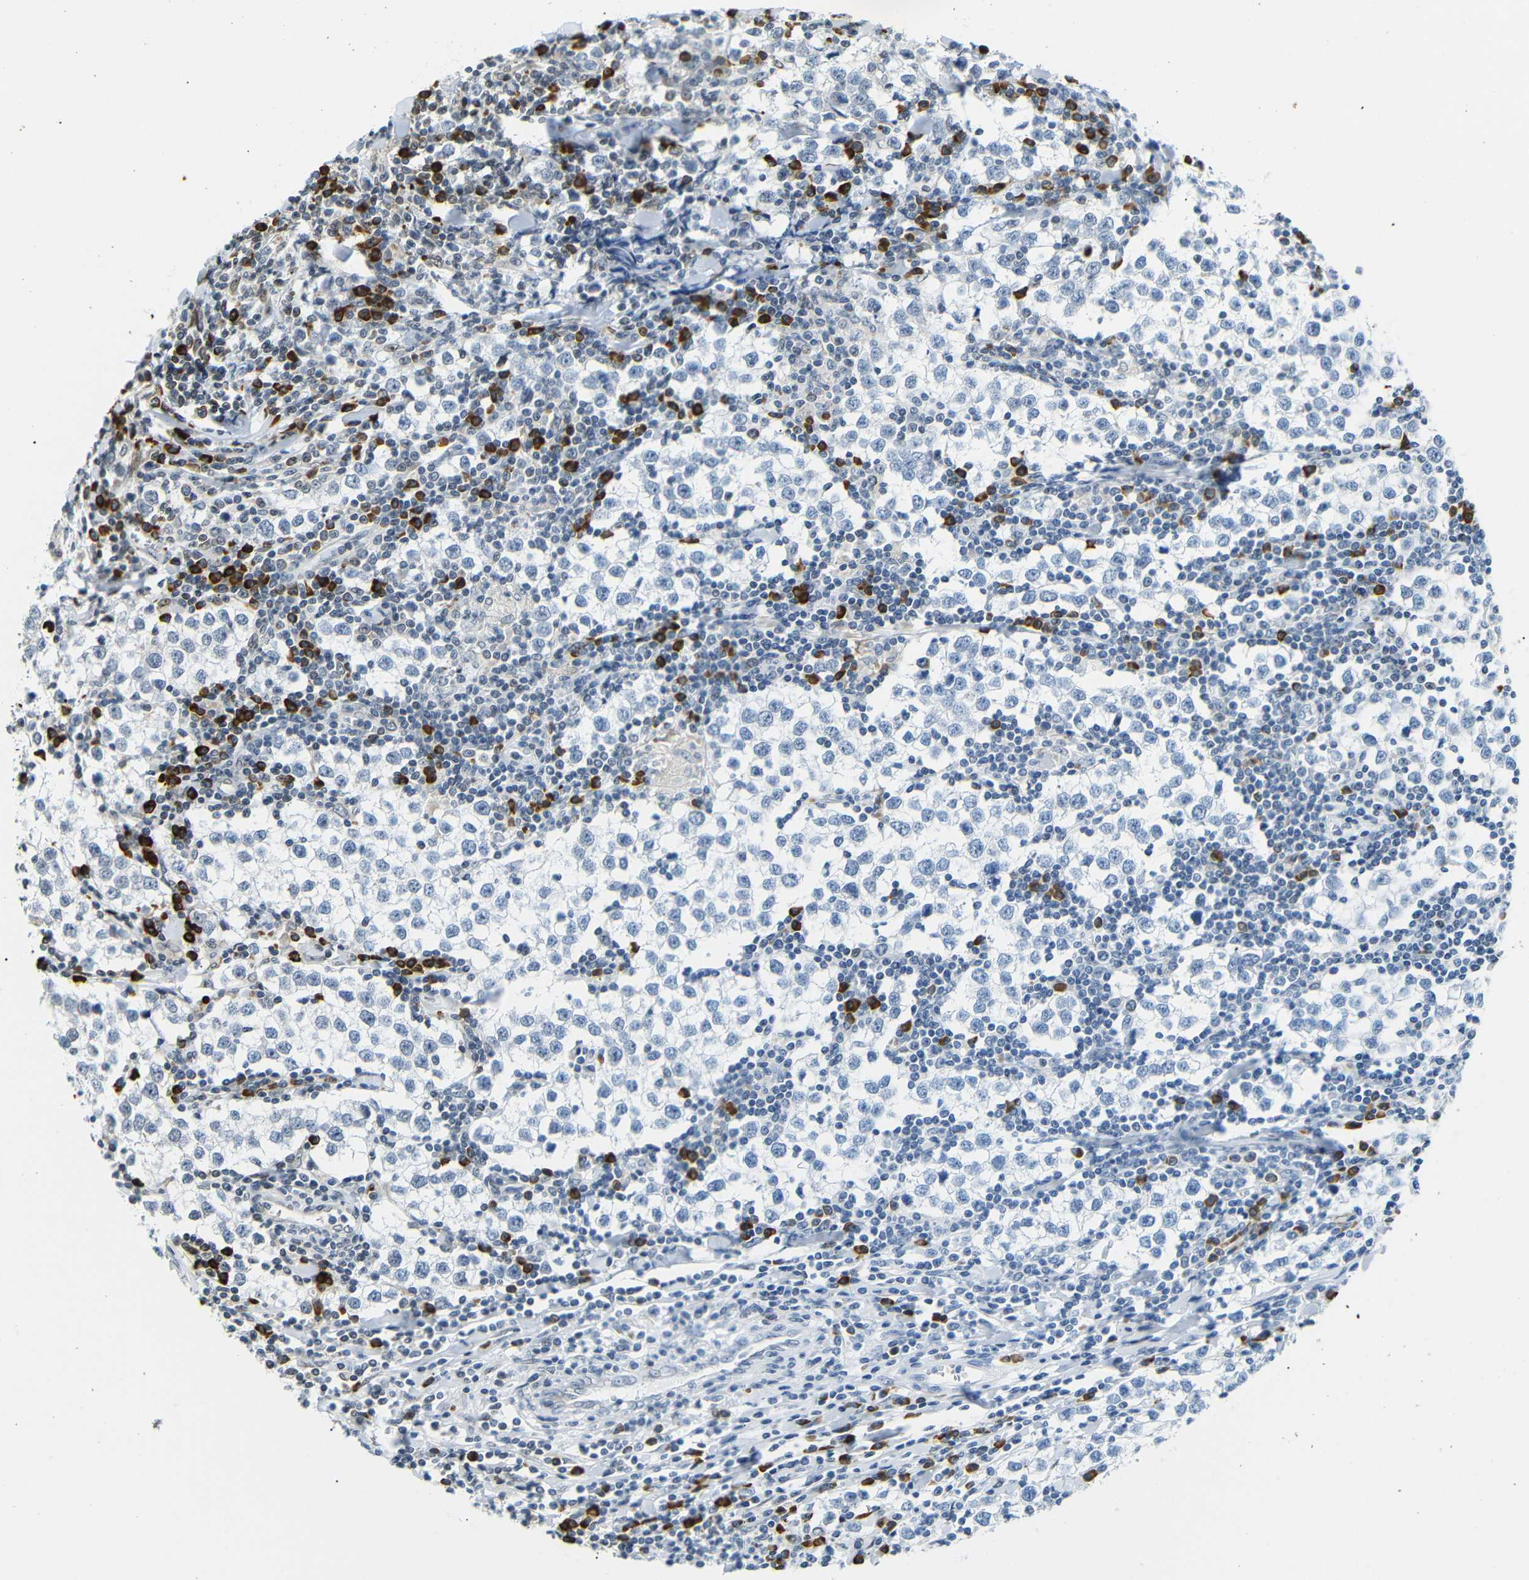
{"staining": {"intensity": "negative", "quantity": "none", "location": "none"}, "tissue": "testis cancer", "cell_type": "Tumor cells", "image_type": "cancer", "snomed": [{"axis": "morphology", "description": "Seminoma, NOS"}, {"axis": "morphology", "description": "Carcinoma, Embryonal, NOS"}, {"axis": "topography", "description": "Testis"}], "caption": "Testis cancer (embryonal carcinoma) was stained to show a protein in brown. There is no significant staining in tumor cells. Nuclei are stained in blue.", "gene": "SPCS2", "patient": {"sex": "male", "age": 36}}